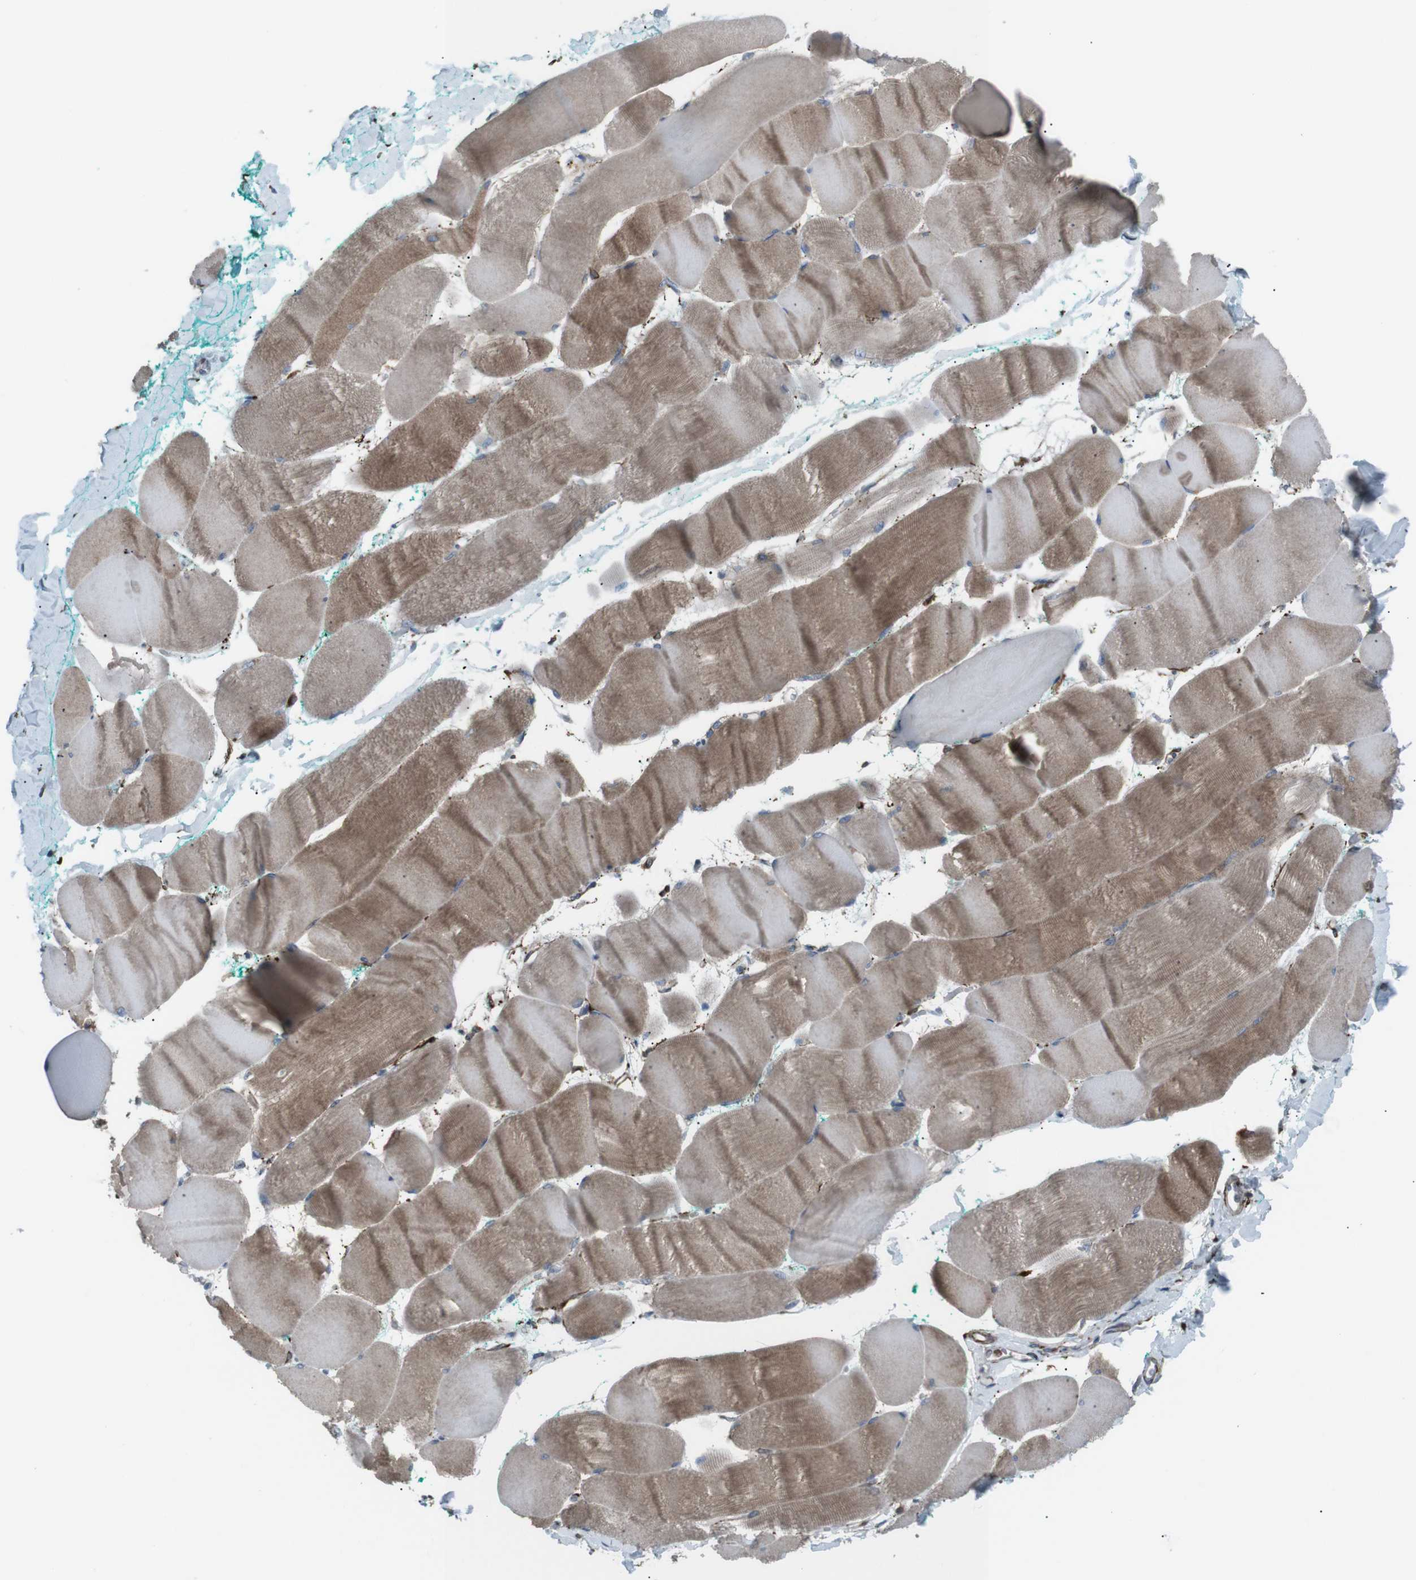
{"staining": {"intensity": "moderate", "quantity": ">75%", "location": "cytoplasmic/membranous"}, "tissue": "skeletal muscle", "cell_type": "Myocytes", "image_type": "normal", "snomed": [{"axis": "morphology", "description": "Normal tissue, NOS"}, {"axis": "morphology", "description": "Squamous cell carcinoma, NOS"}, {"axis": "topography", "description": "Skeletal muscle"}], "caption": "Skeletal muscle stained with DAB IHC displays medium levels of moderate cytoplasmic/membranous positivity in approximately >75% of myocytes.", "gene": "LNPK", "patient": {"sex": "male", "age": 51}}